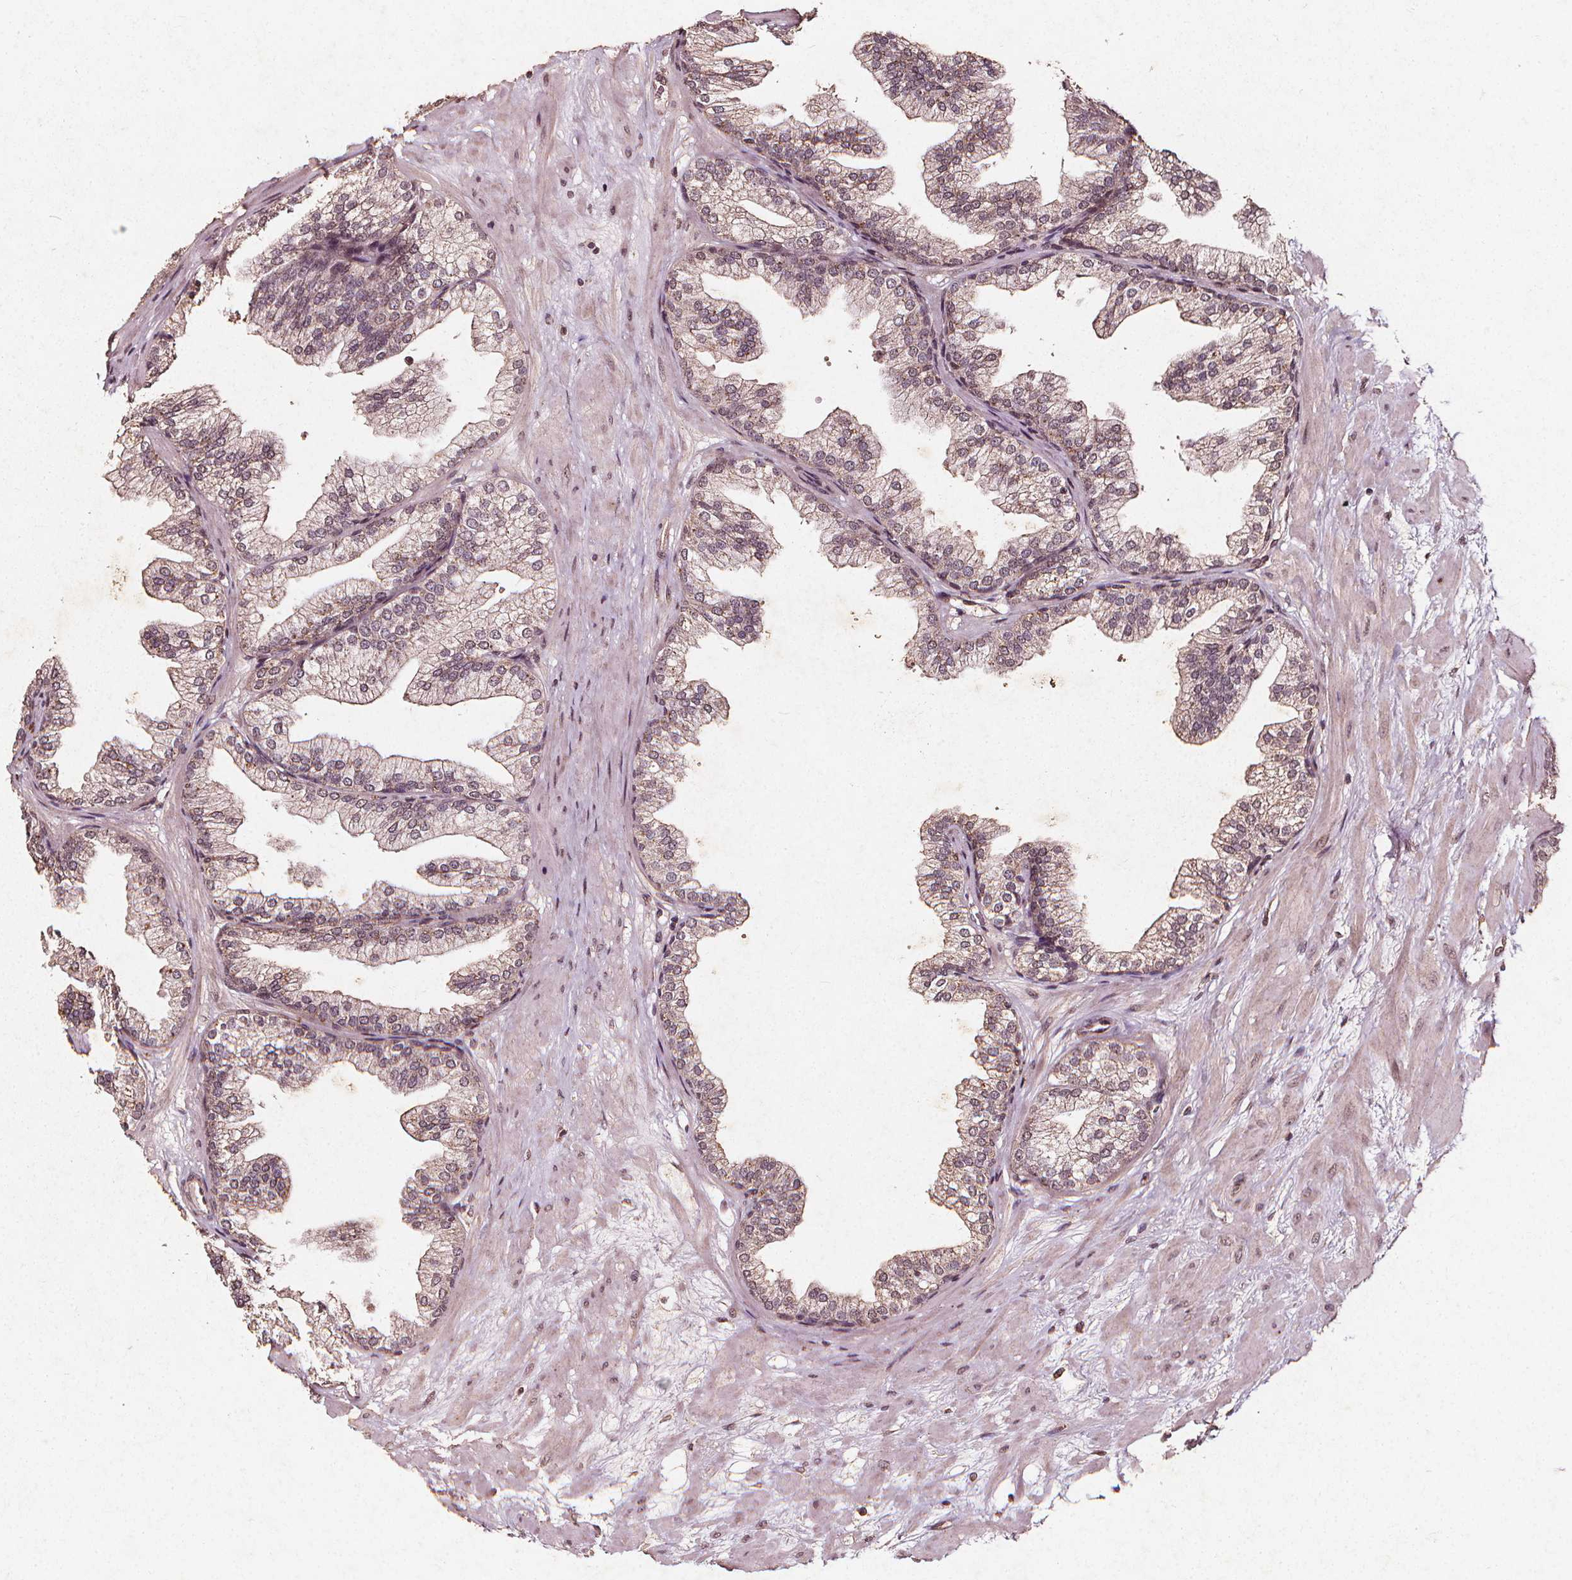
{"staining": {"intensity": "weak", "quantity": "25%-75%", "location": "cytoplasmic/membranous"}, "tissue": "prostate", "cell_type": "Glandular cells", "image_type": "normal", "snomed": [{"axis": "morphology", "description": "Normal tissue, NOS"}, {"axis": "topography", "description": "Prostate"}], "caption": "IHC (DAB) staining of unremarkable prostate reveals weak cytoplasmic/membranous protein staining in approximately 25%-75% of glandular cells. The protein of interest is shown in brown color, while the nuclei are stained blue.", "gene": "ABCA1", "patient": {"sex": "male", "age": 37}}